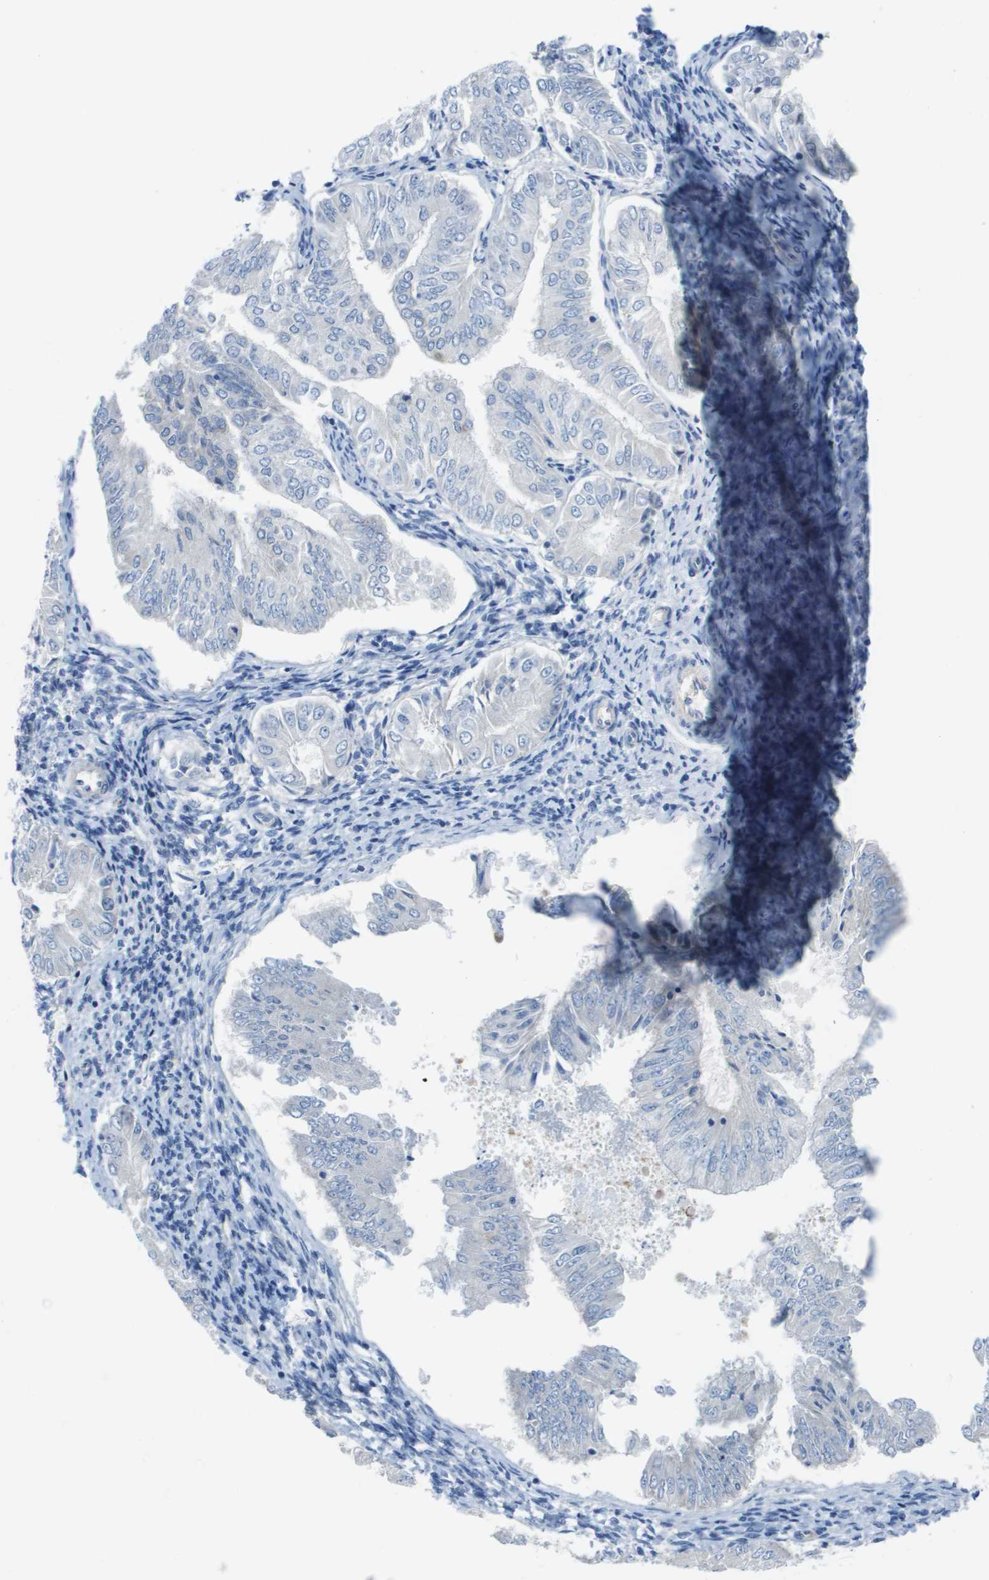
{"staining": {"intensity": "negative", "quantity": "none", "location": "none"}, "tissue": "endometrial cancer", "cell_type": "Tumor cells", "image_type": "cancer", "snomed": [{"axis": "morphology", "description": "Adenocarcinoma, NOS"}, {"axis": "topography", "description": "Endometrium"}], "caption": "An image of adenocarcinoma (endometrial) stained for a protein shows no brown staining in tumor cells. (DAB immunohistochemistry (IHC) visualized using brightfield microscopy, high magnification).", "gene": "CD46", "patient": {"sex": "female", "age": 53}}